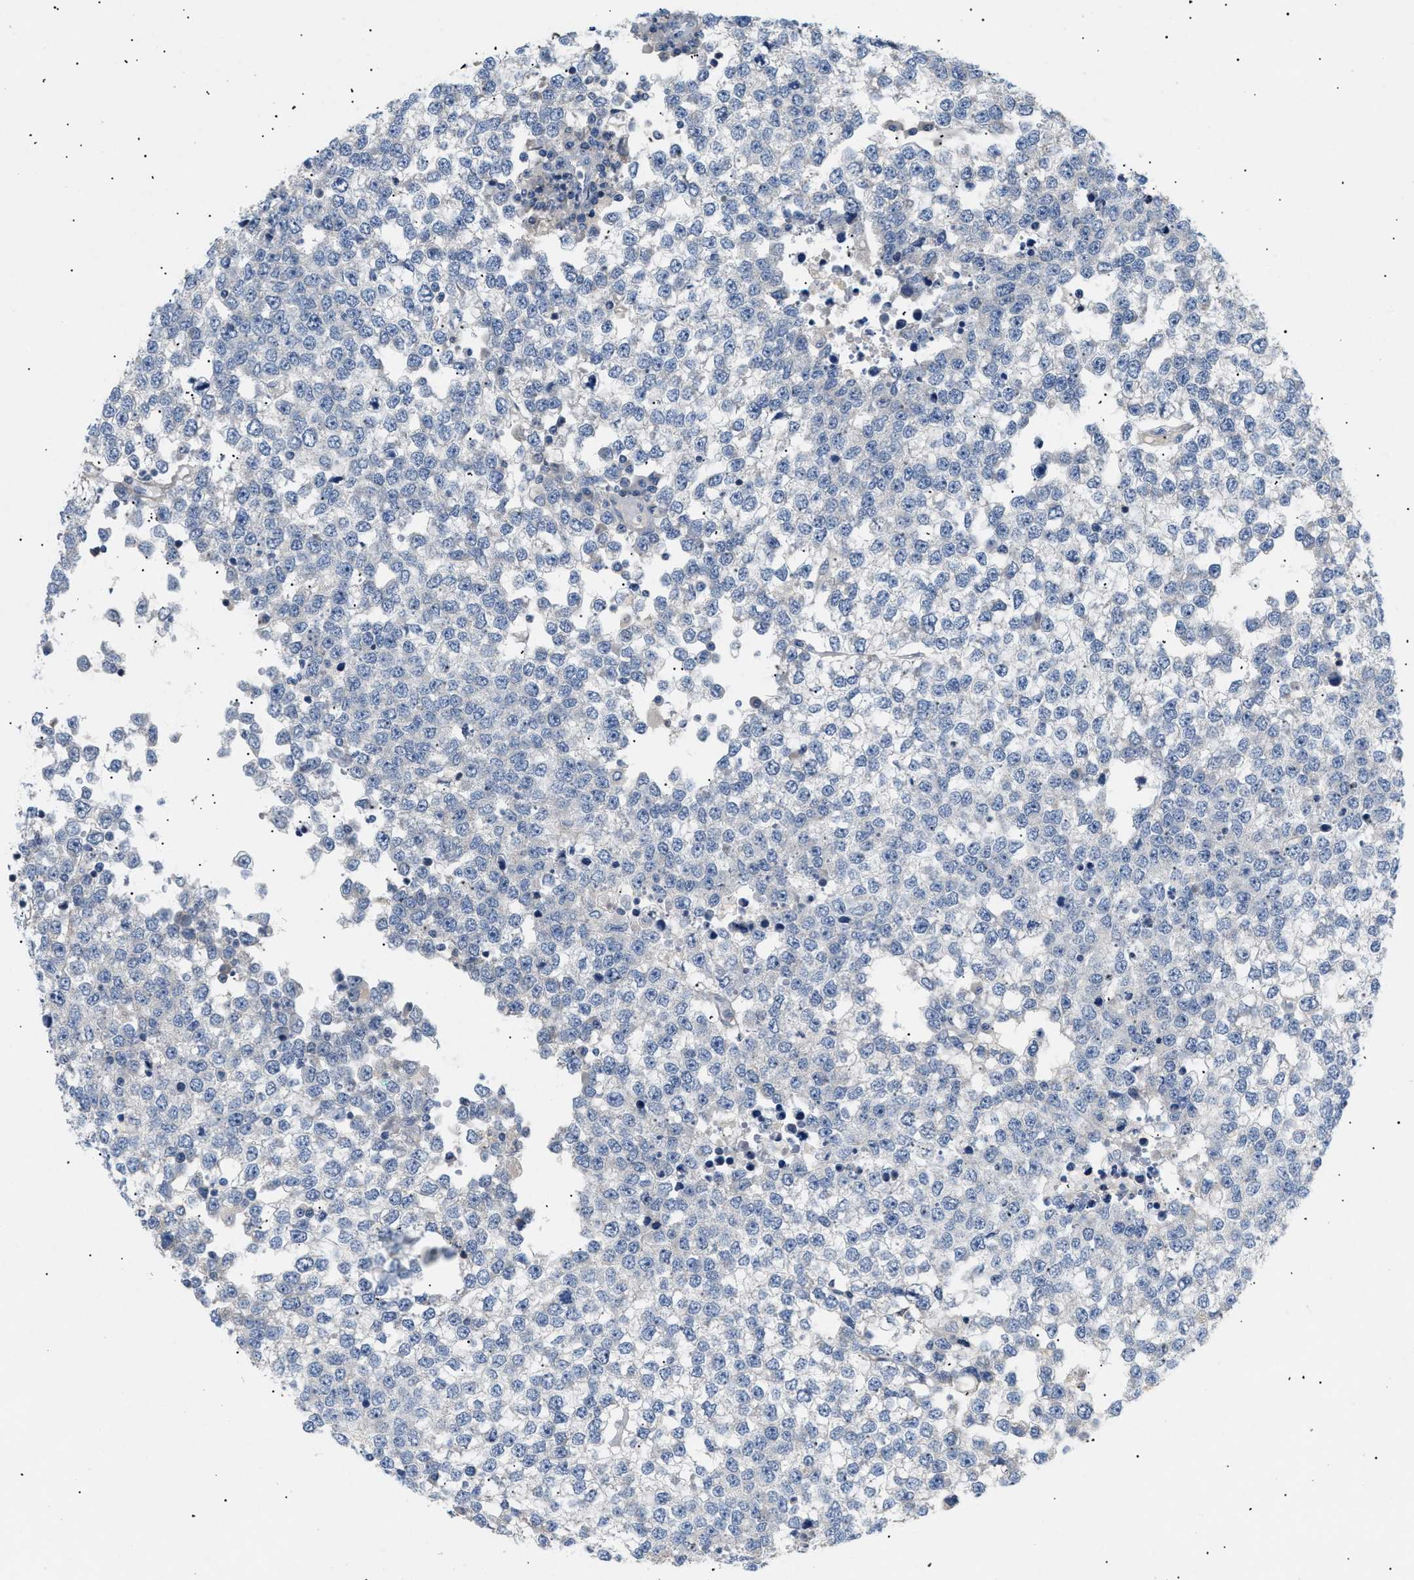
{"staining": {"intensity": "negative", "quantity": "none", "location": "none"}, "tissue": "testis cancer", "cell_type": "Tumor cells", "image_type": "cancer", "snomed": [{"axis": "morphology", "description": "Seminoma, NOS"}, {"axis": "topography", "description": "Testis"}], "caption": "High magnification brightfield microscopy of testis cancer (seminoma) stained with DAB (brown) and counterstained with hematoxylin (blue): tumor cells show no significant staining.", "gene": "FARS2", "patient": {"sex": "male", "age": 65}}